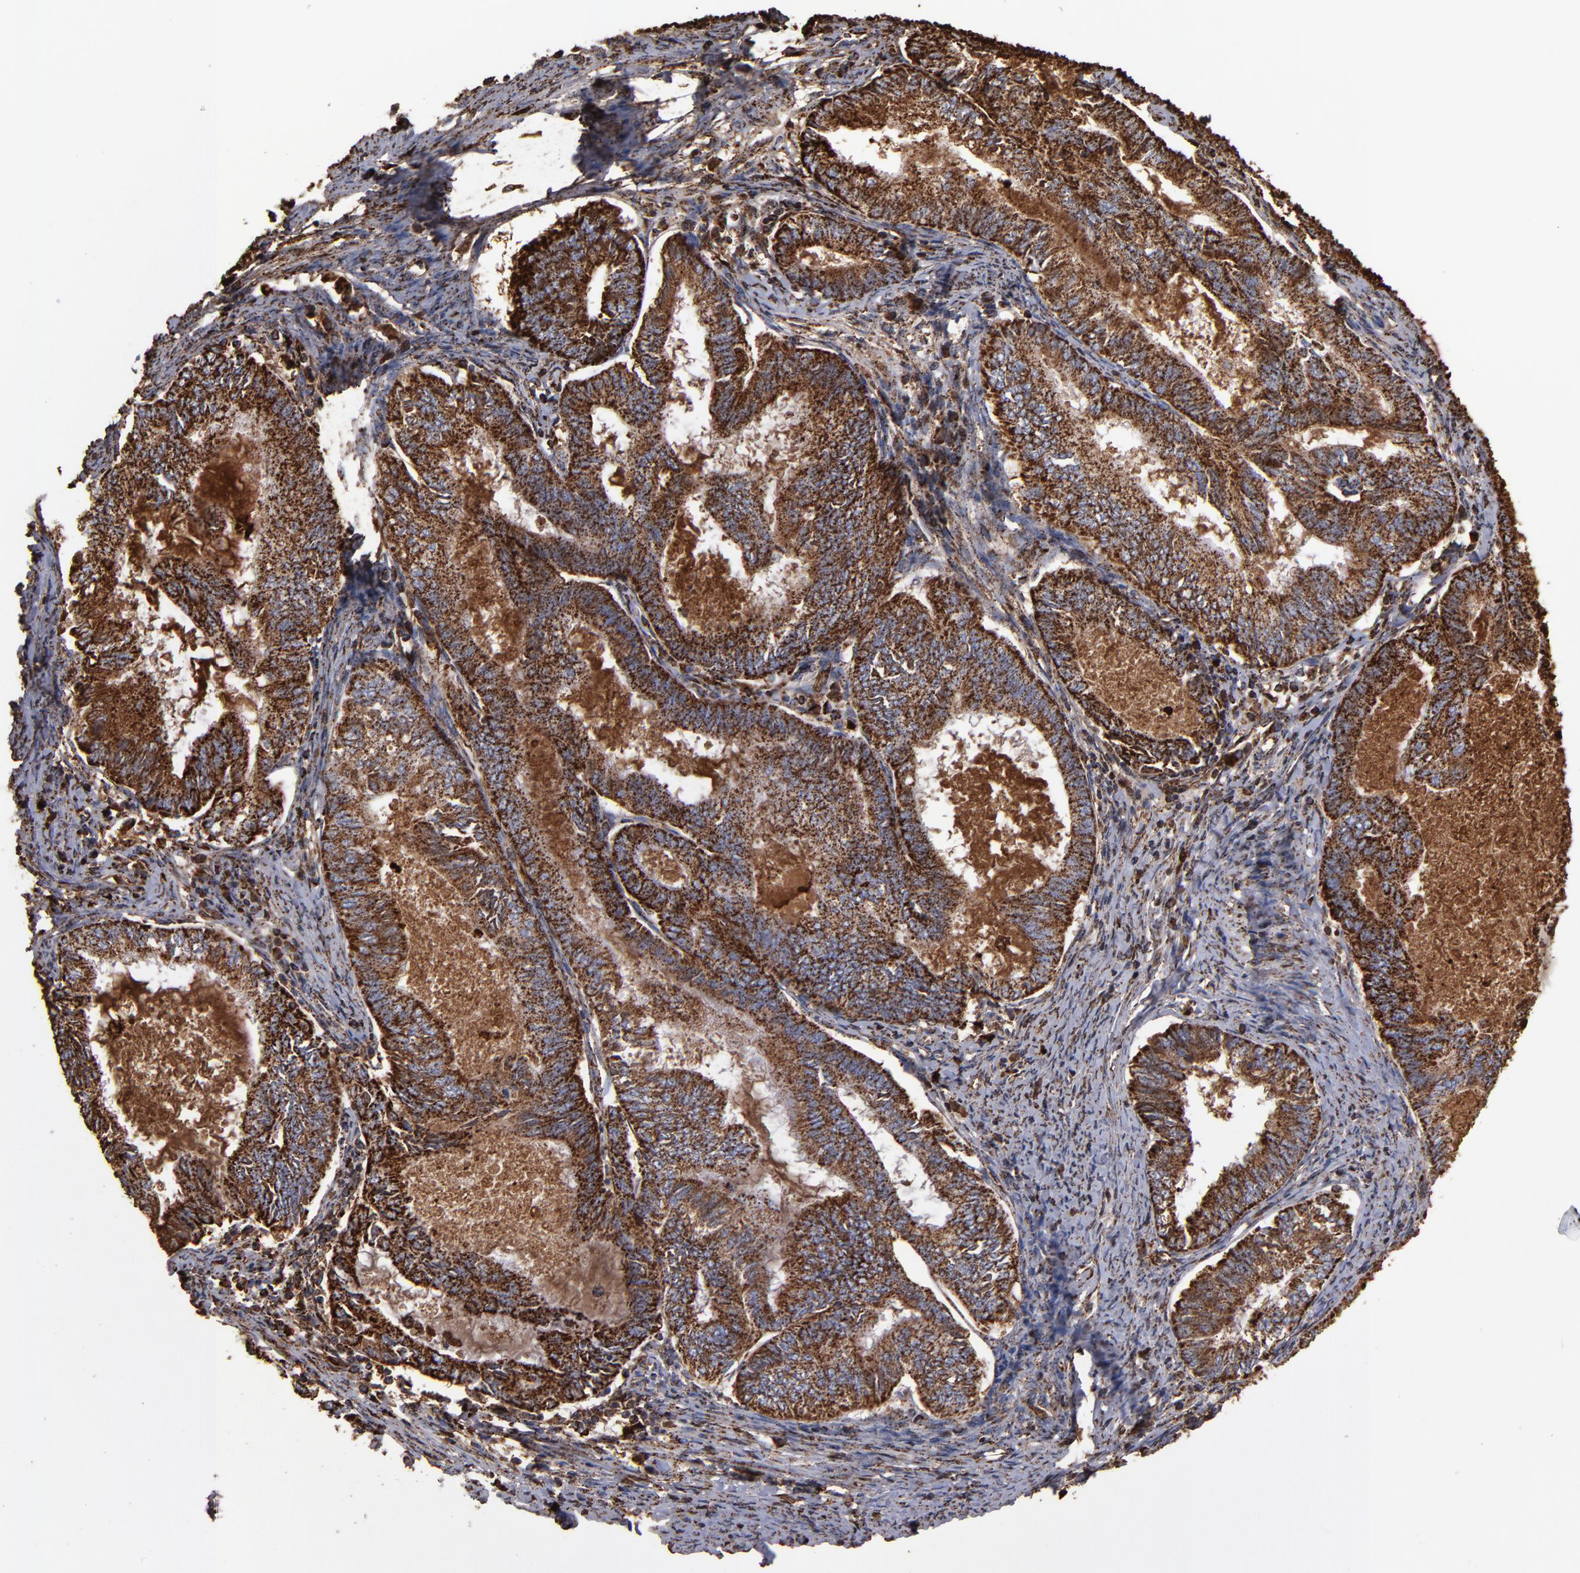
{"staining": {"intensity": "strong", "quantity": ">75%", "location": "cytoplasmic/membranous"}, "tissue": "endometrial cancer", "cell_type": "Tumor cells", "image_type": "cancer", "snomed": [{"axis": "morphology", "description": "Adenocarcinoma, NOS"}, {"axis": "topography", "description": "Endometrium"}], "caption": "A brown stain shows strong cytoplasmic/membranous staining of a protein in human endometrial cancer tumor cells. Immunohistochemistry stains the protein of interest in brown and the nuclei are stained blue.", "gene": "SOD2", "patient": {"sex": "female", "age": 86}}